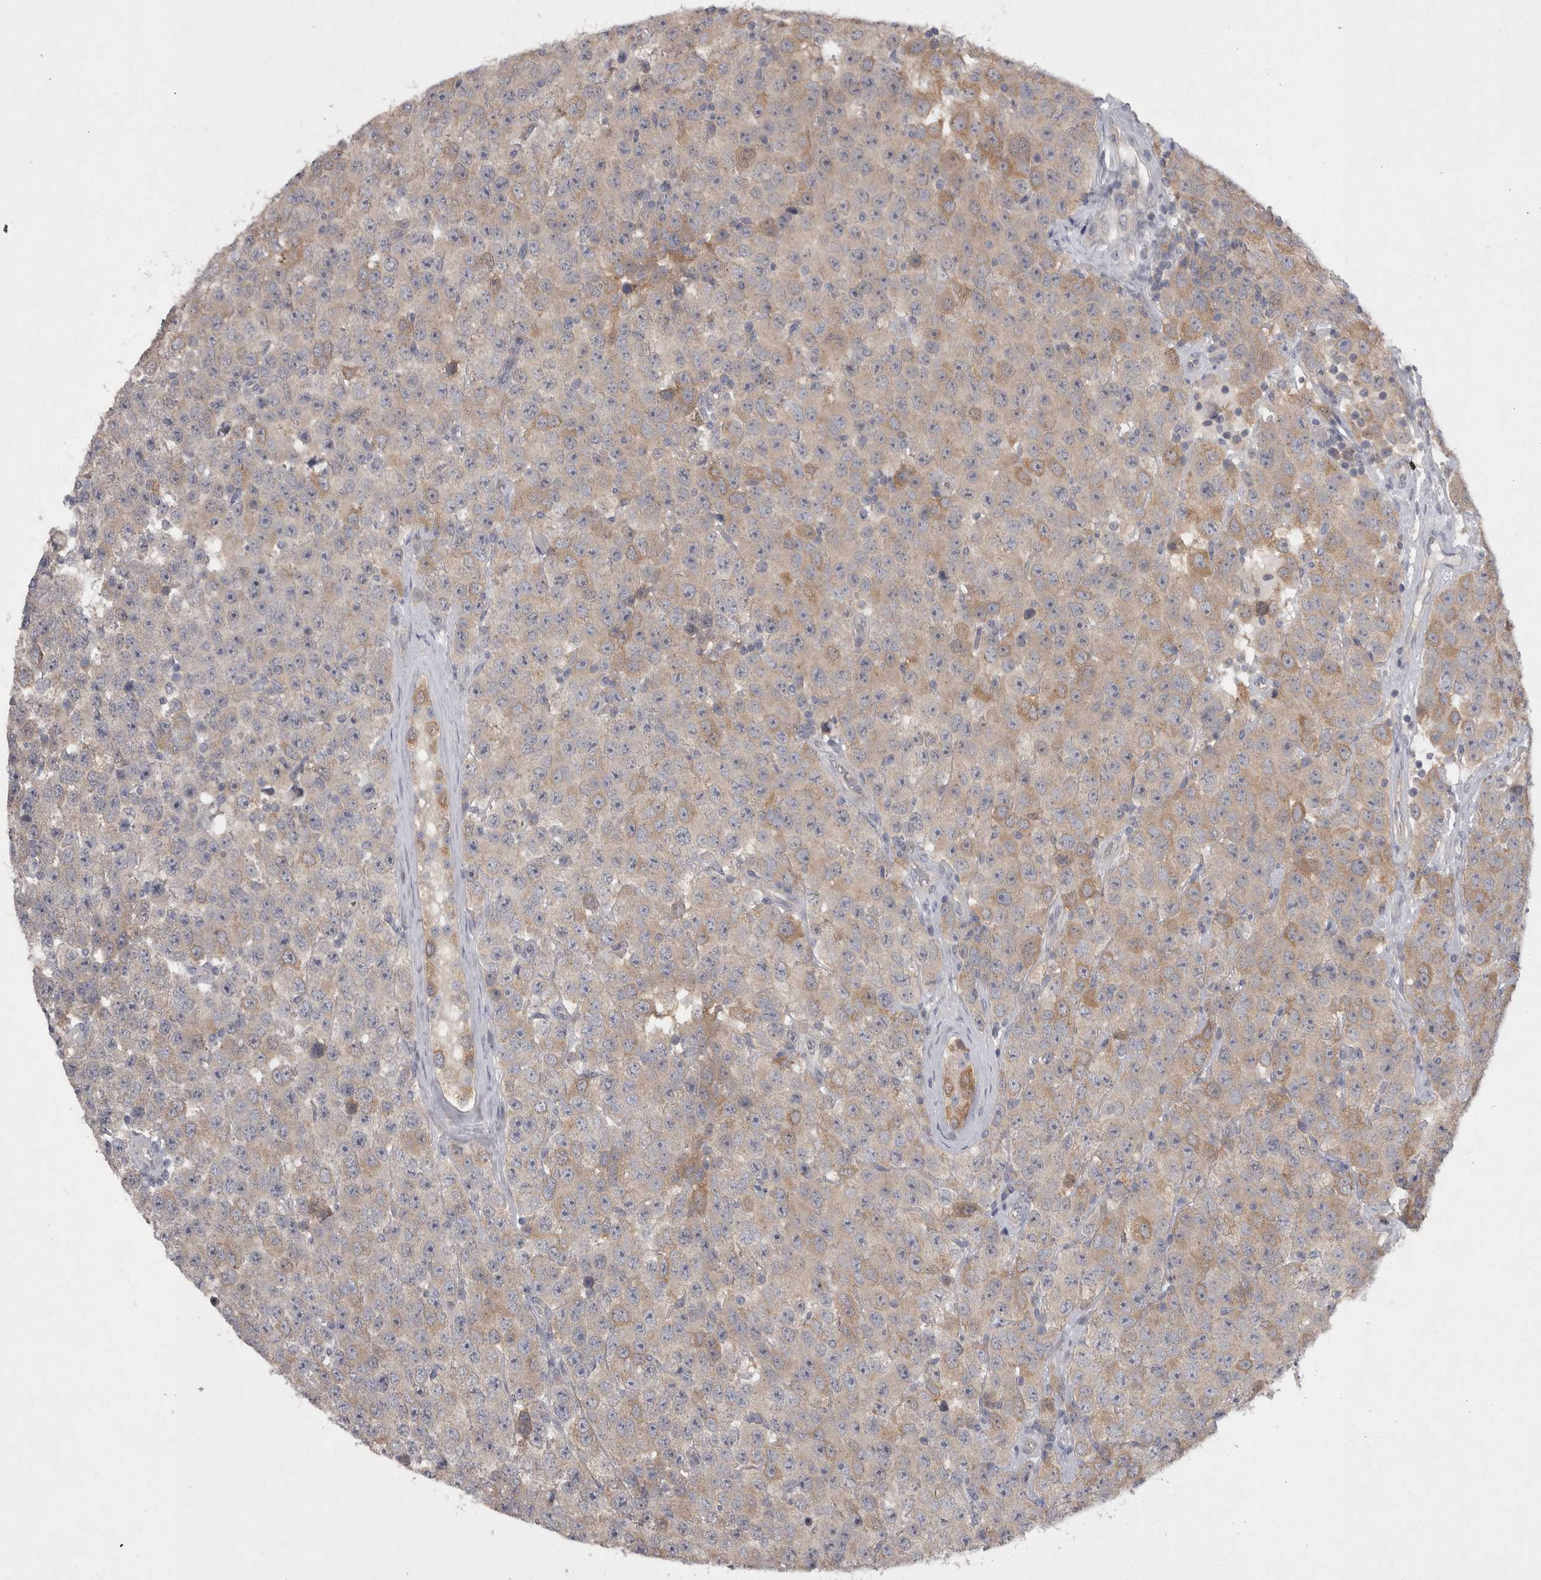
{"staining": {"intensity": "moderate", "quantity": "<25%", "location": "cytoplasmic/membranous"}, "tissue": "testis cancer", "cell_type": "Tumor cells", "image_type": "cancer", "snomed": [{"axis": "morphology", "description": "Seminoma, NOS"}, {"axis": "morphology", "description": "Carcinoma, Embryonal, NOS"}, {"axis": "topography", "description": "Testis"}], "caption": "This is an image of IHC staining of seminoma (testis), which shows moderate expression in the cytoplasmic/membranous of tumor cells.", "gene": "LRRC40", "patient": {"sex": "male", "age": 28}}